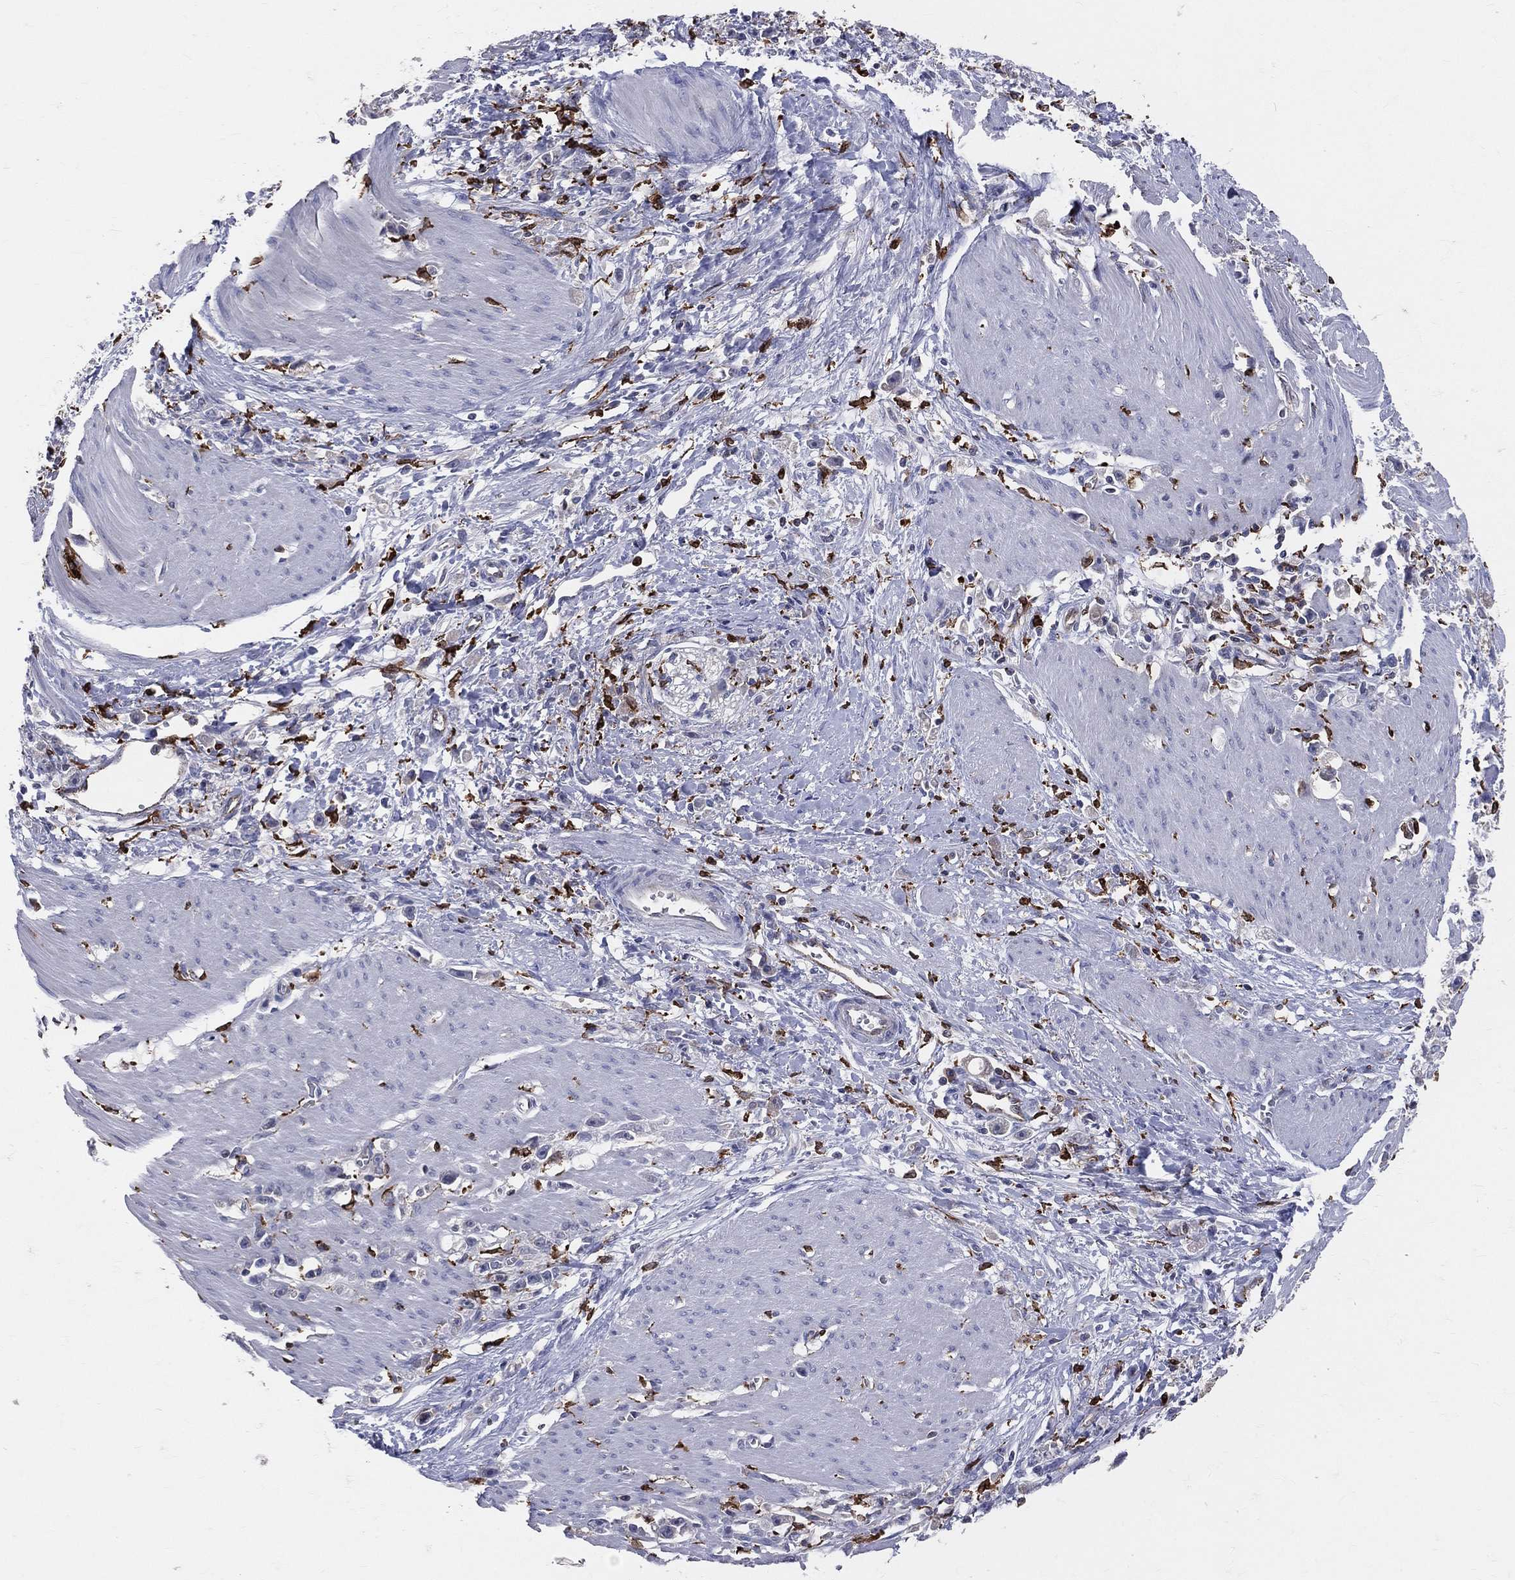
{"staining": {"intensity": "negative", "quantity": "none", "location": "none"}, "tissue": "stomach cancer", "cell_type": "Tumor cells", "image_type": "cancer", "snomed": [{"axis": "morphology", "description": "Adenocarcinoma, NOS"}, {"axis": "topography", "description": "Stomach"}], "caption": "High magnification brightfield microscopy of stomach cancer stained with DAB (3,3'-diaminobenzidine) (brown) and counterstained with hematoxylin (blue): tumor cells show no significant positivity.", "gene": "CD74", "patient": {"sex": "female", "age": 59}}